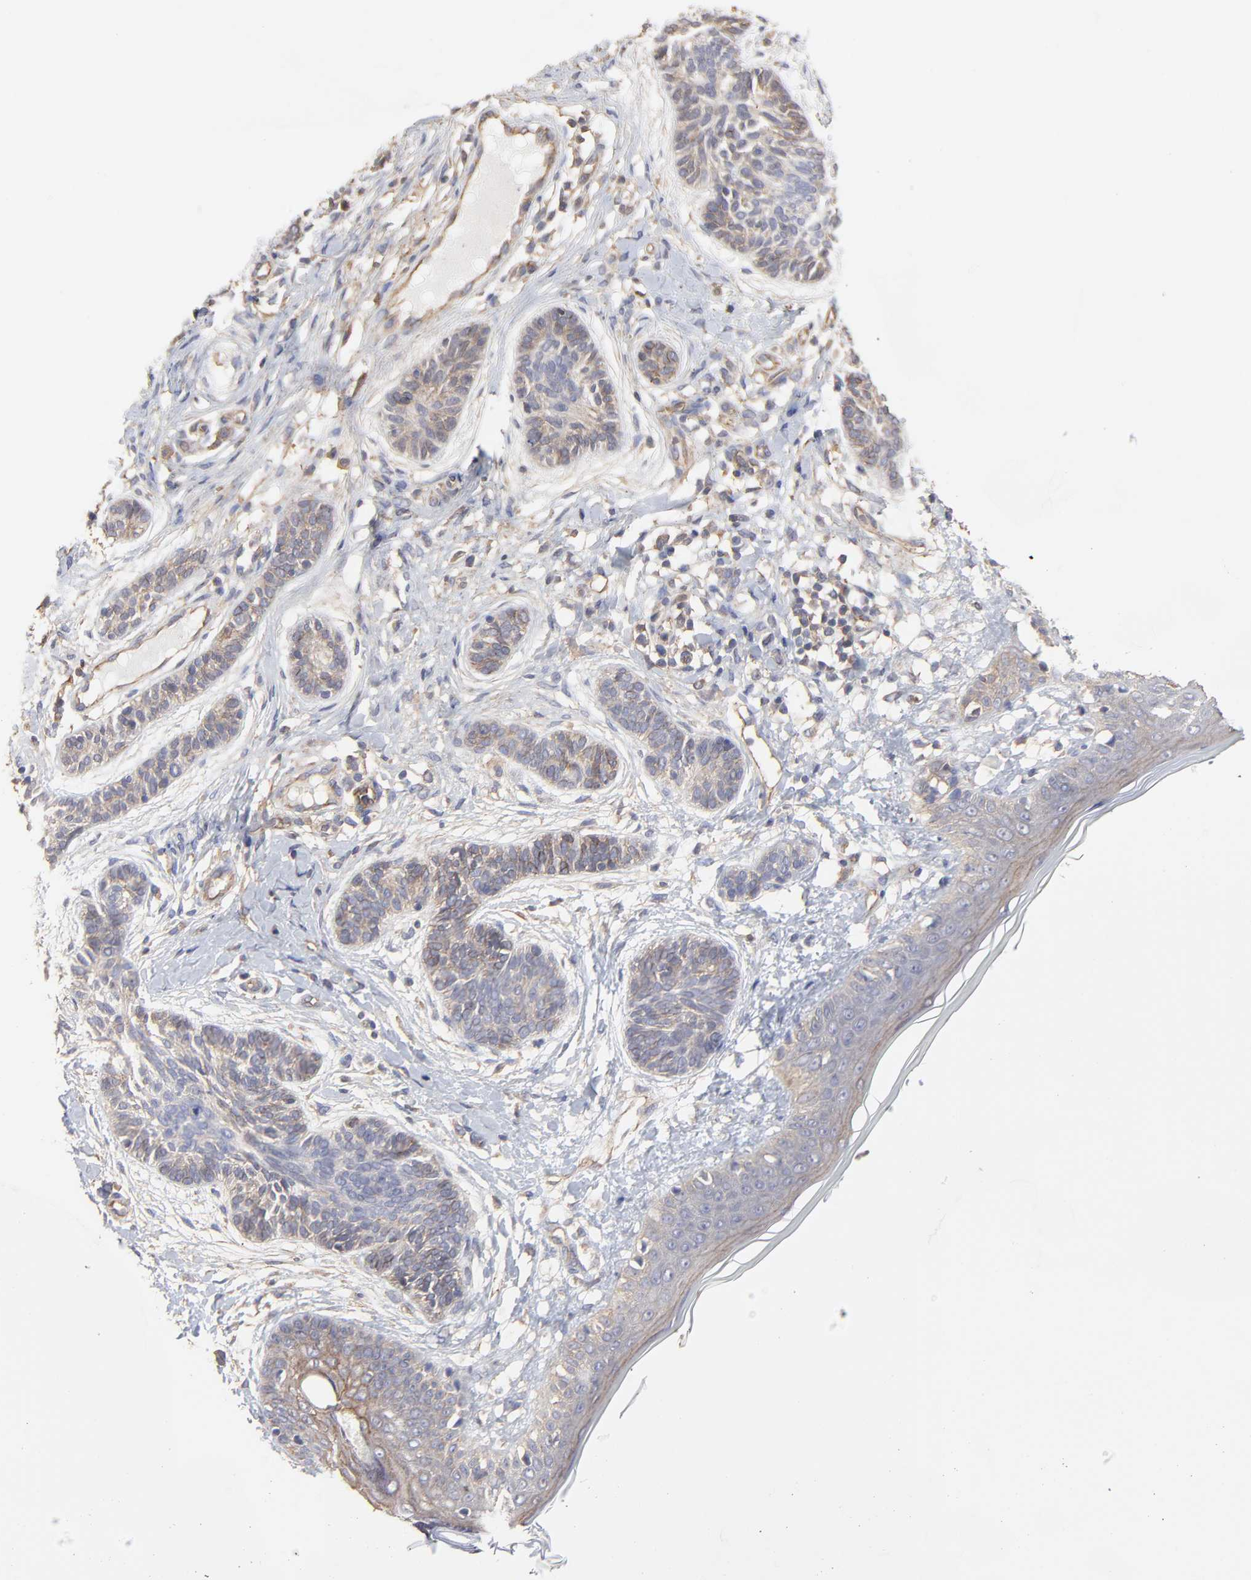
{"staining": {"intensity": "weak", "quantity": "25%-75%", "location": "cytoplasmic/membranous"}, "tissue": "skin cancer", "cell_type": "Tumor cells", "image_type": "cancer", "snomed": [{"axis": "morphology", "description": "Normal tissue, NOS"}, {"axis": "morphology", "description": "Basal cell carcinoma"}, {"axis": "topography", "description": "Skin"}], "caption": "Immunohistochemical staining of human skin cancer demonstrates low levels of weak cytoplasmic/membranous expression in approximately 25%-75% of tumor cells.", "gene": "ARMT1", "patient": {"sex": "male", "age": 63}}